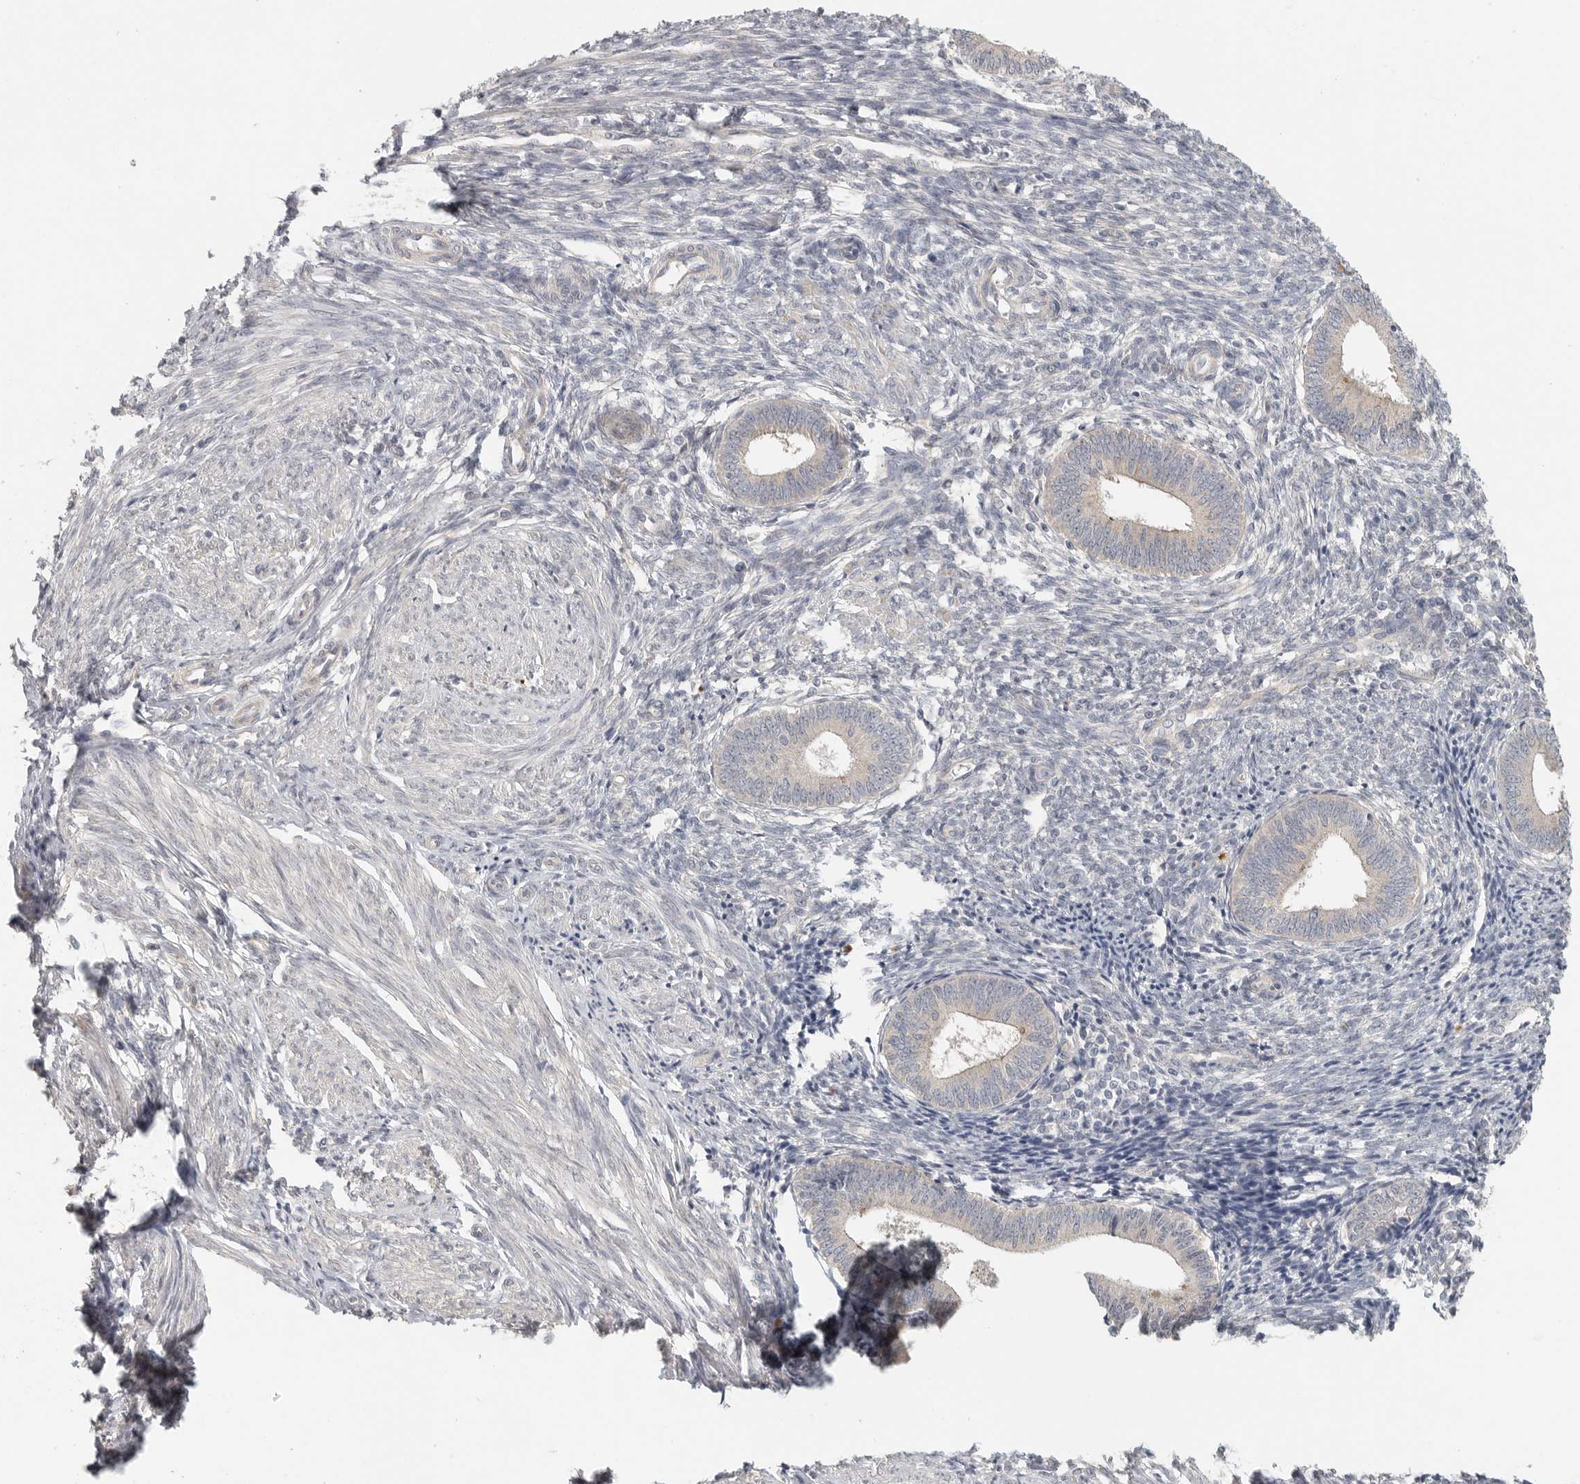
{"staining": {"intensity": "negative", "quantity": "none", "location": "none"}, "tissue": "endometrium", "cell_type": "Cells in endometrial stroma", "image_type": "normal", "snomed": [{"axis": "morphology", "description": "Normal tissue, NOS"}, {"axis": "topography", "description": "Endometrium"}], "caption": "Immunohistochemical staining of unremarkable endometrium exhibits no significant positivity in cells in endometrial stroma.", "gene": "HDAC6", "patient": {"sex": "female", "age": 46}}